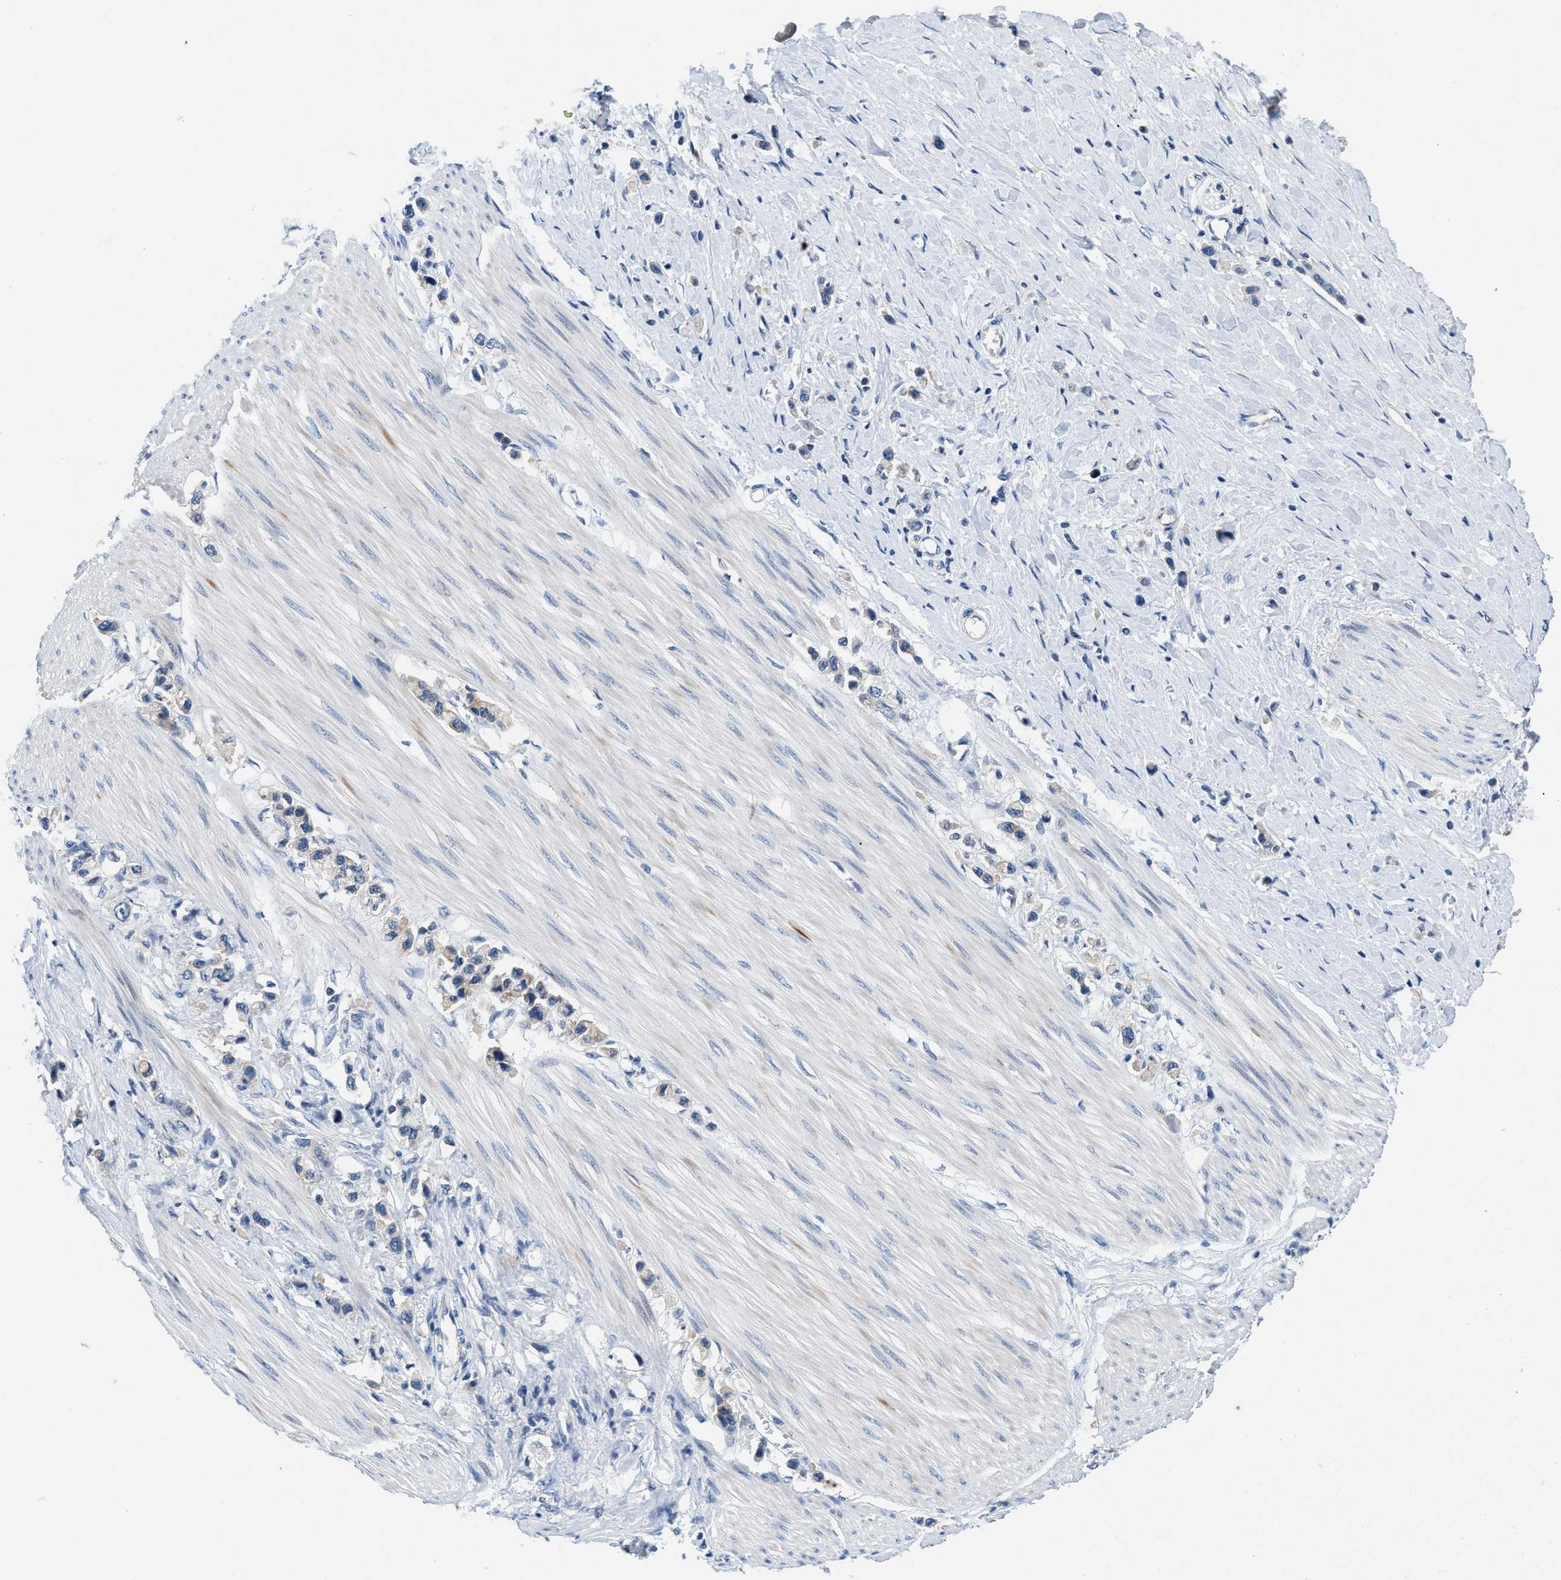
{"staining": {"intensity": "weak", "quantity": "<25%", "location": "cytoplasmic/membranous"}, "tissue": "stomach cancer", "cell_type": "Tumor cells", "image_type": "cancer", "snomed": [{"axis": "morphology", "description": "Adenocarcinoma, NOS"}, {"axis": "topography", "description": "Stomach"}], "caption": "IHC histopathology image of neoplastic tissue: stomach cancer (adenocarcinoma) stained with DAB (3,3'-diaminobenzidine) reveals no significant protein staining in tumor cells.", "gene": "IKBKE", "patient": {"sex": "female", "age": 65}}